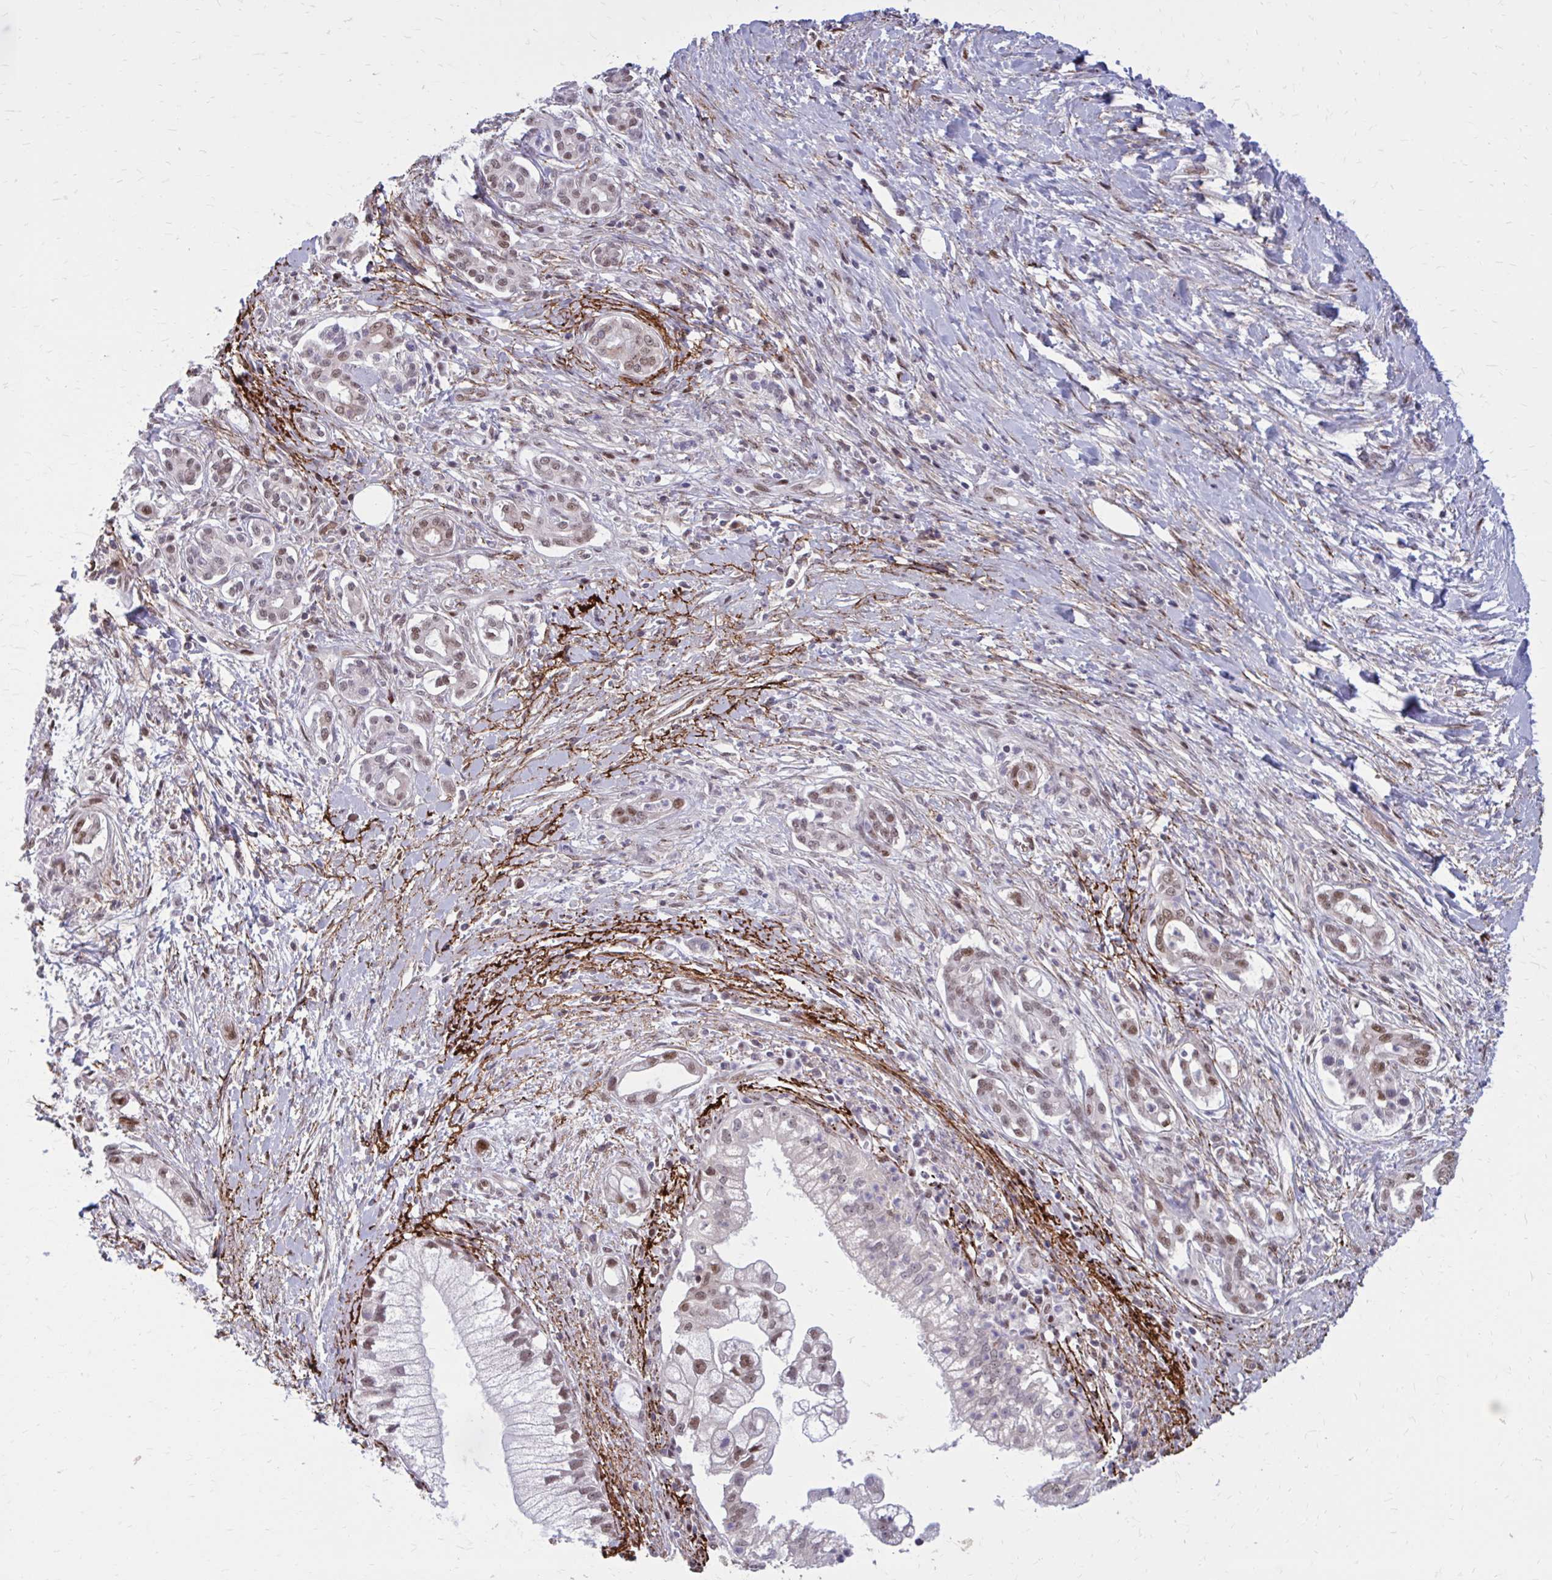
{"staining": {"intensity": "moderate", "quantity": ">75%", "location": "nuclear"}, "tissue": "pancreatic cancer", "cell_type": "Tumor cells", "image_type": "cancer", "snomed": [{"axis": "morphology", "description": "Adenocarcinoma, NOS"}, {"axis": "topography", "description": "Pancreas"}], "caption": "Tumor cells demonstrate medium levels of moderate nuclear staining in approximately >75% of cells in adenocarcinoma (pancreatic).", "gene": "PSME4", "patient": {"sex": "male", "age": 70}}